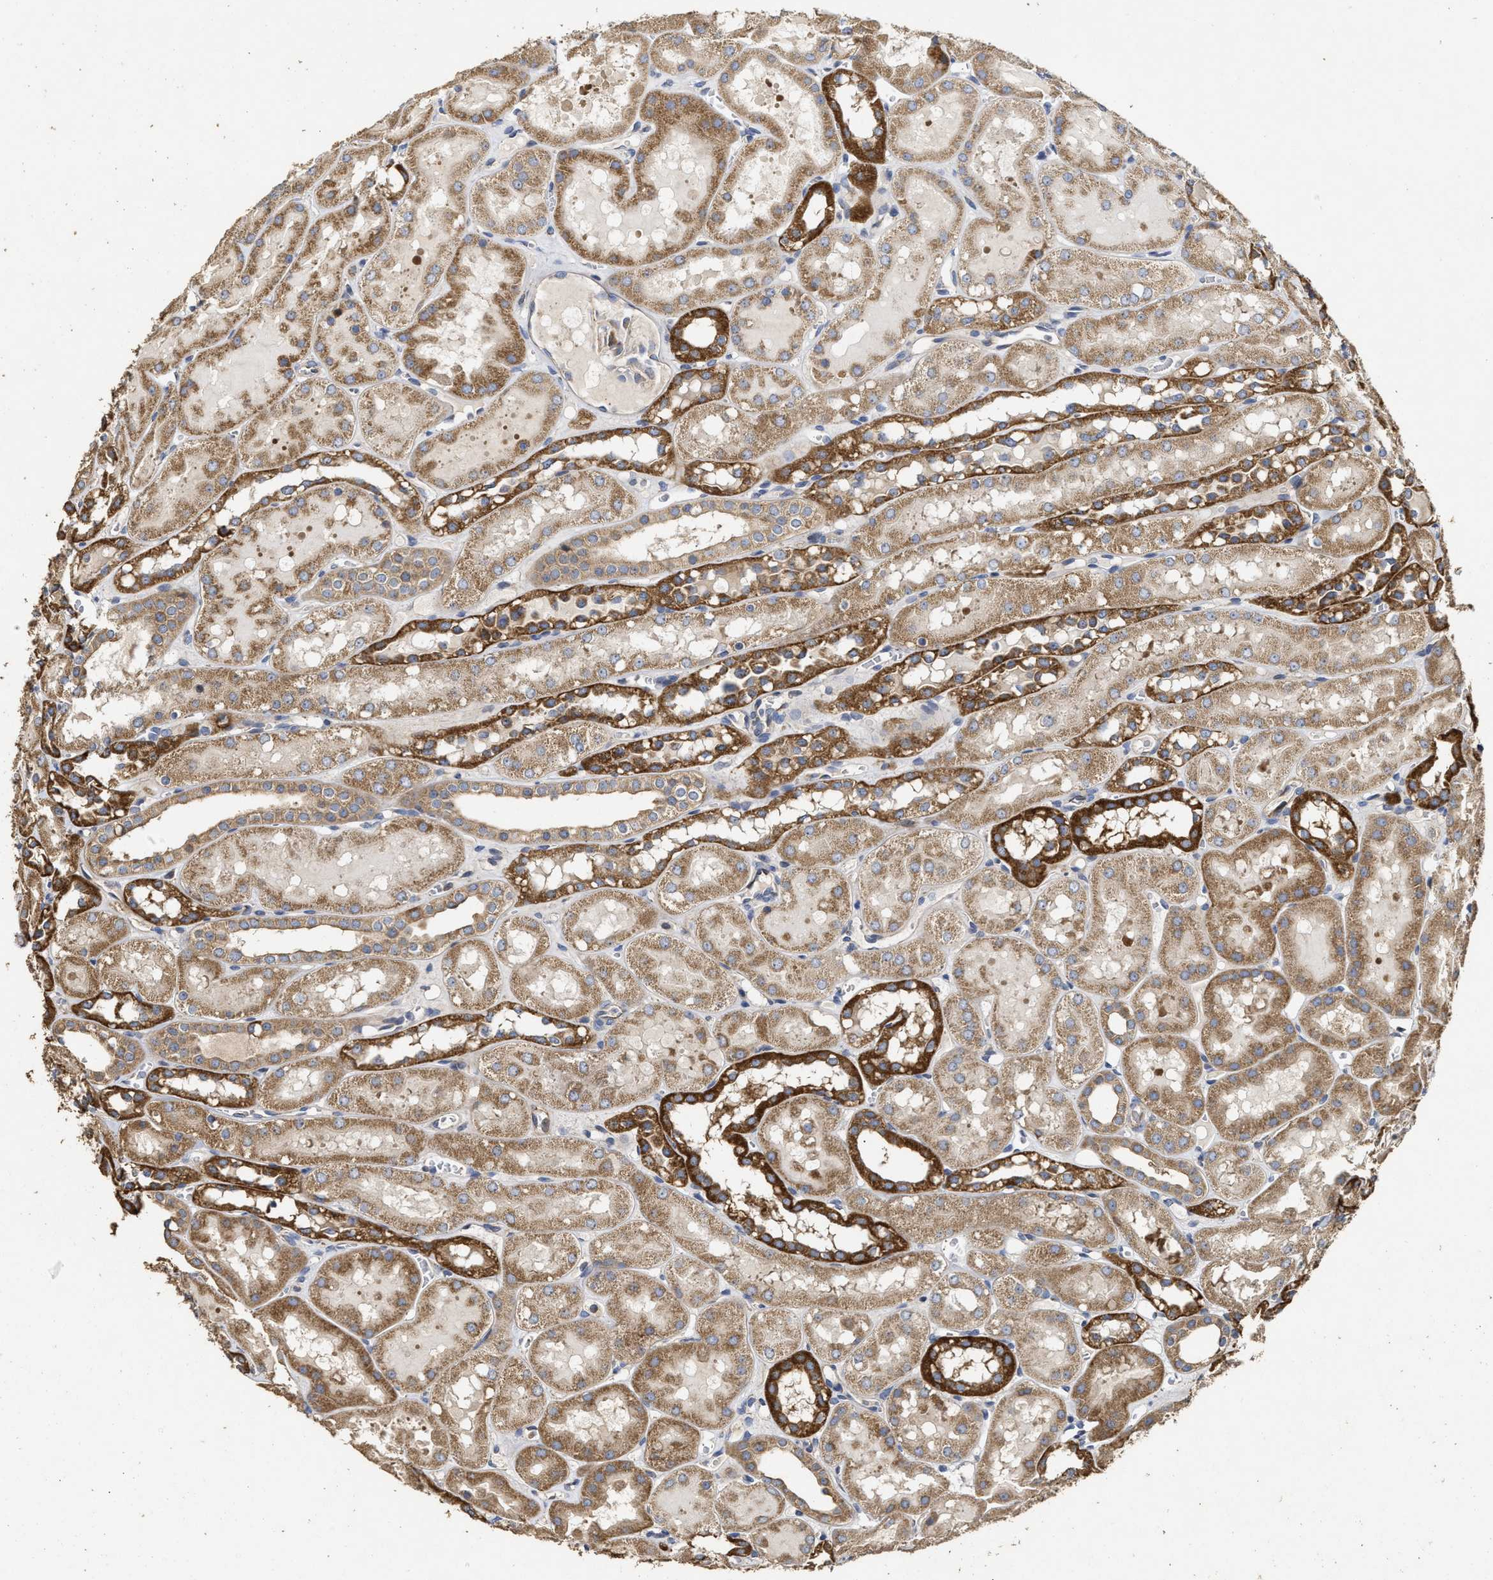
{"staining": {"intensity": "weak", "quantity": "<25%", "location": "cytoplasmic/membranous"}, "tissue": "kidney", "cell_type": "Cells in glomeruli", "image_type": "normal", "snomed": [{"axis": "morphology", "description": "Normal tissue, NOS"}, {"axis": "topography", "description": "Kidney"}, {"axis": "topography", "description": "Urinary bladder"}], "caption": "High magnification brightfield microscopy of unremarkable kidney stained with DAB (brown) and counterstained with hematoxylin (blue): cells in glomeruli show no significant positivity.", "gene": "NAV1", "patient": {"sex": "male", "age": 16}}